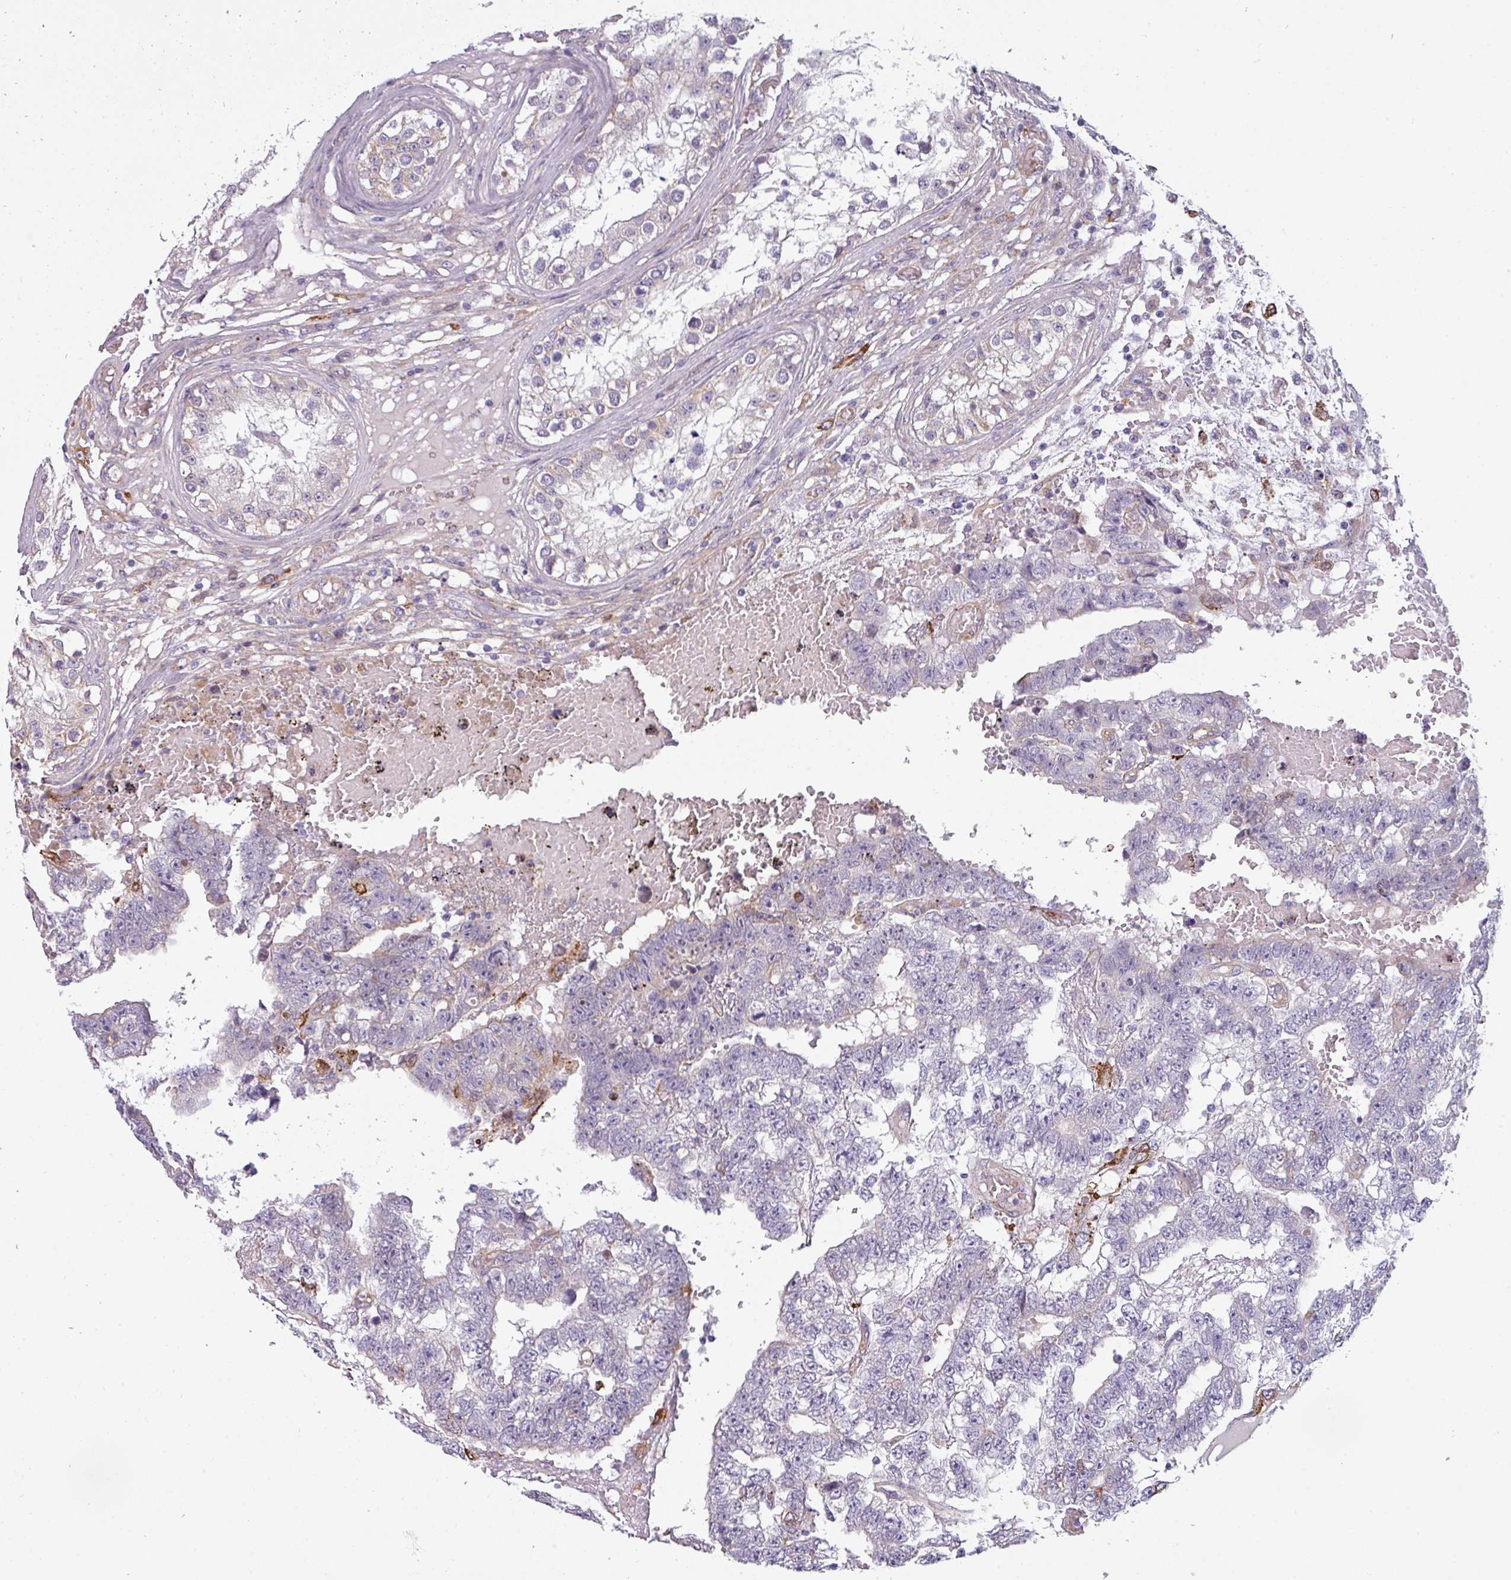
{"staining": {"intensity": "weak", "quantity": "<25%", "location": "cytoplasmic/membranous"}, "tissue": "testis cancer", "cell_type": "Tumor cells", "image_type": "cancer", "snomed": [{"axis": "morphology", "description": "Carcinoma, Embryonal, NOS"}, {"axis": "topography", "description": "Testis"}], "caption": "Immunohistochemistry (IHC) of testis cancer displays no positivity in tumor cells. Nuclei are stained in blue.", "gene": "BUD23", "patient": {"sex": "male", "age": 25}}